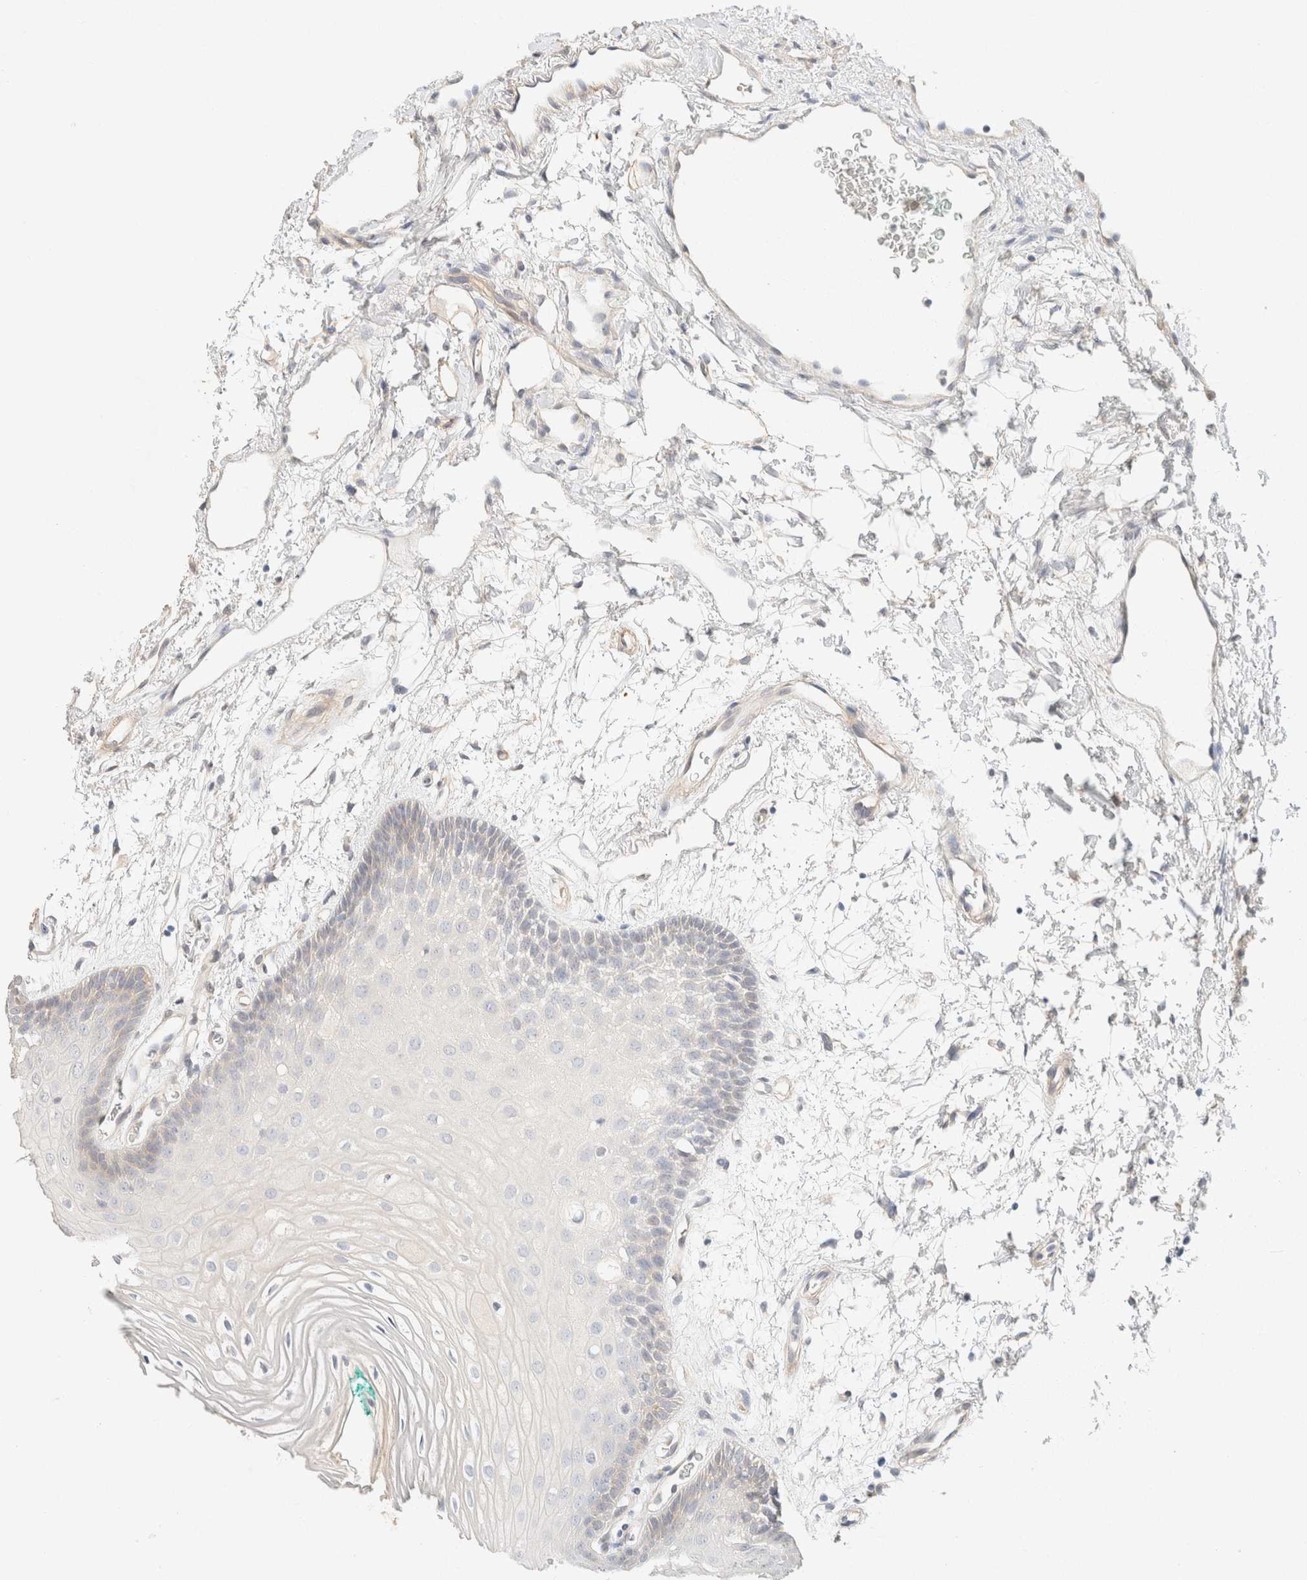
{"staining": {"intensity": "negative", "quantity": "none", "location": "none"}, "tissue": "oral mucosa", "cell_type": "Squamous epithelial cells", "image_type": "normal", "snomed": [{"axis": "morphology", "description": "Normal tissue, NOS"}, {"axis": "topography", "description": "Skeletal muscle"}, {"axis": "topography", "description": "Oral tissue"}, {"axis": "topography", "description": "Peripheral nerve tissue"}], "caption": "Squamous epithelial cells are negative for brown protein staining in benign oral mucosa. The staining was performed using DAB to visualize the protein expression in brown, while the nuclei were stained in blue with hematoxylin (Magnification: 20x).", "gene": "CSNK1E", "patient": {"sex": "female", "age": 84}}